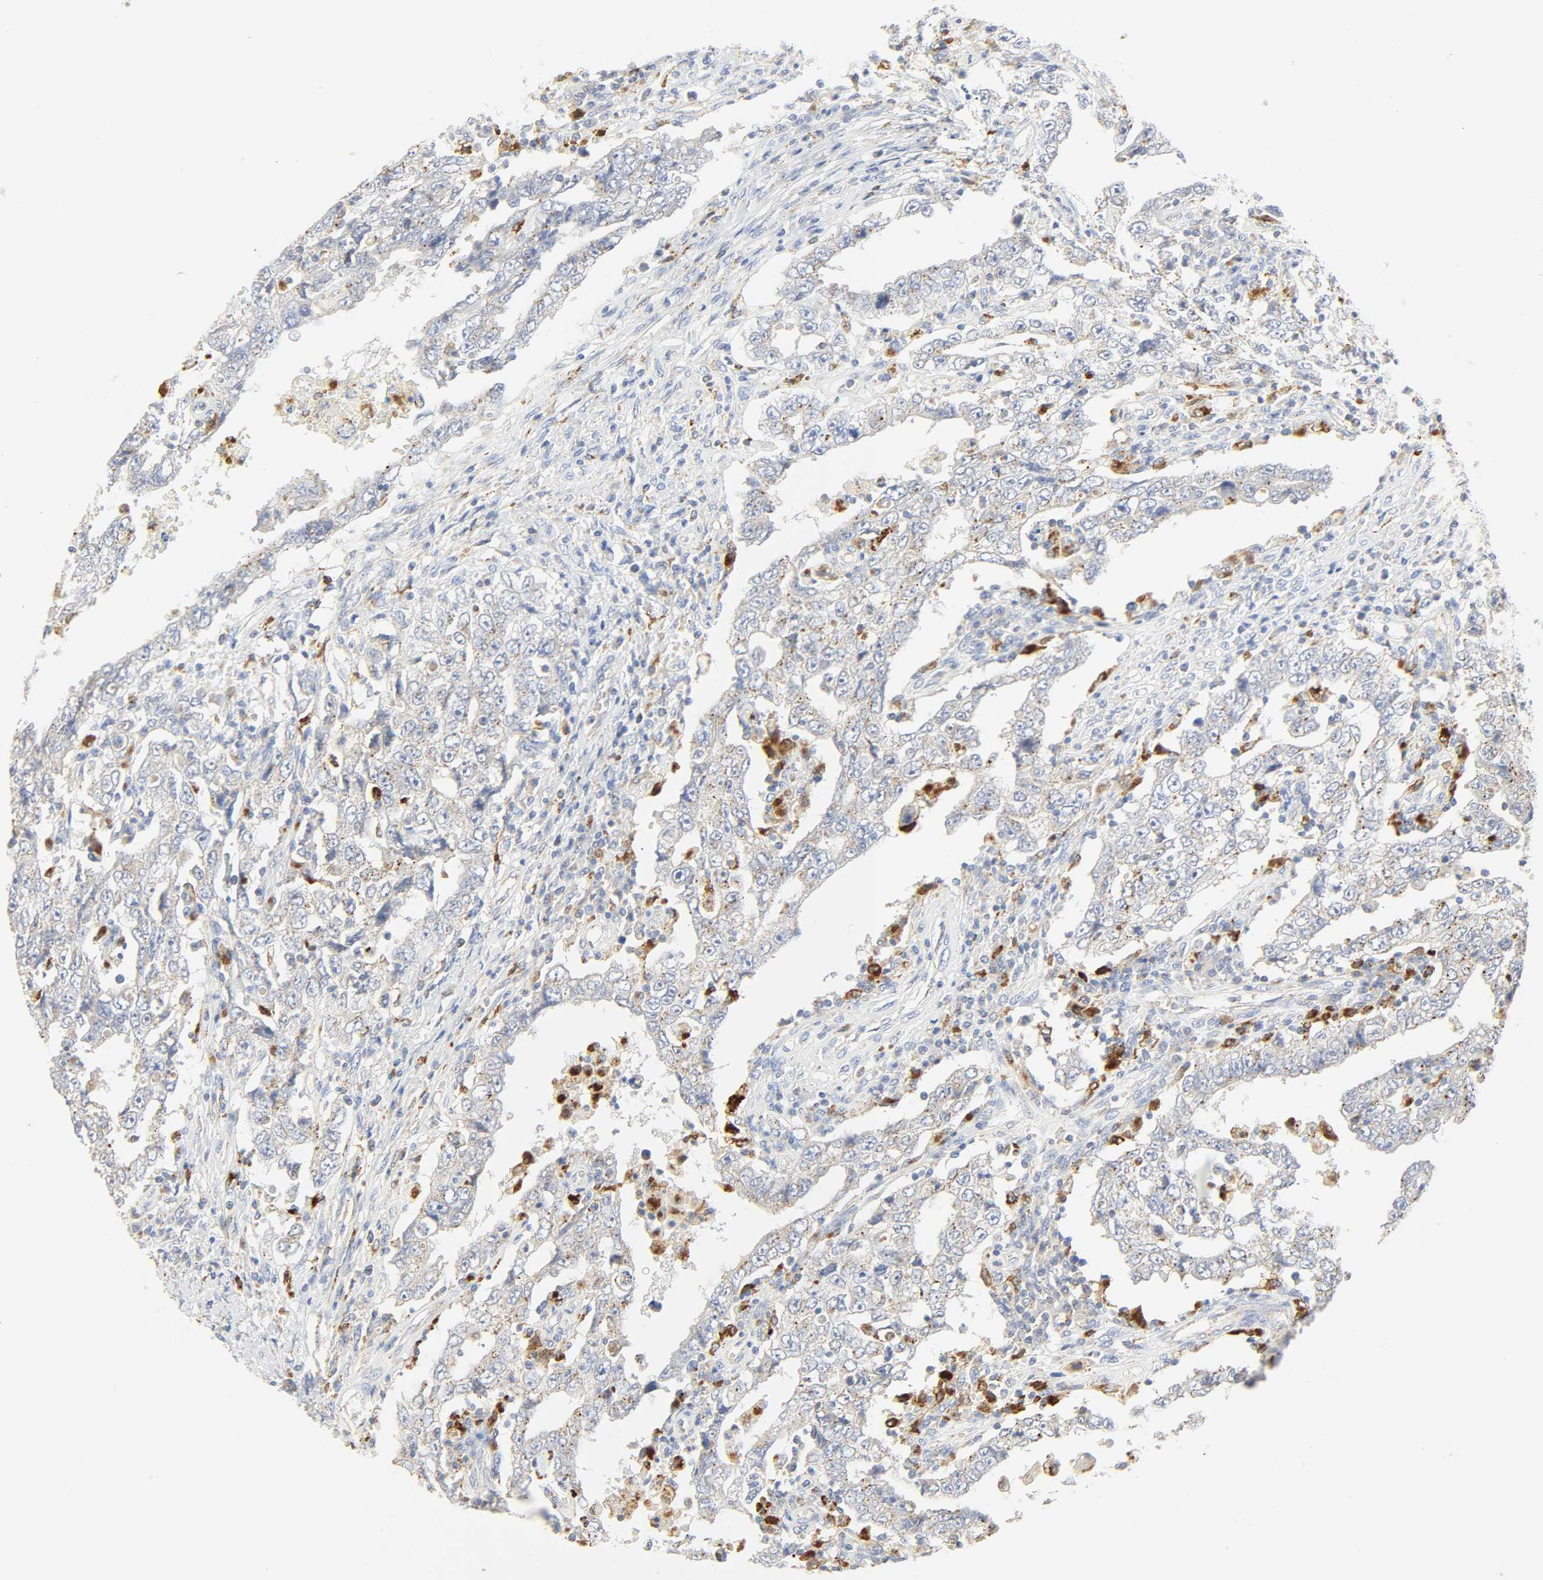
{"staining": {"intensity": "negative", "quantity": "none", "location": "none"}, "tissue": "testis cancer", "cell_type": "Tumor cells", "image_type": "cancer", "snomed": [{"axis": "morphology", "description": "Carcinoma, Embryonal, NOS"}, {"axis": "topography", "description": "Testis"}], "caption": "Tumor cells are negative for protein expression in human testis cancer (embryonal carcinoma).", "gene": "CAMK2A", "patient": {"sex": "male", "age": 26}}